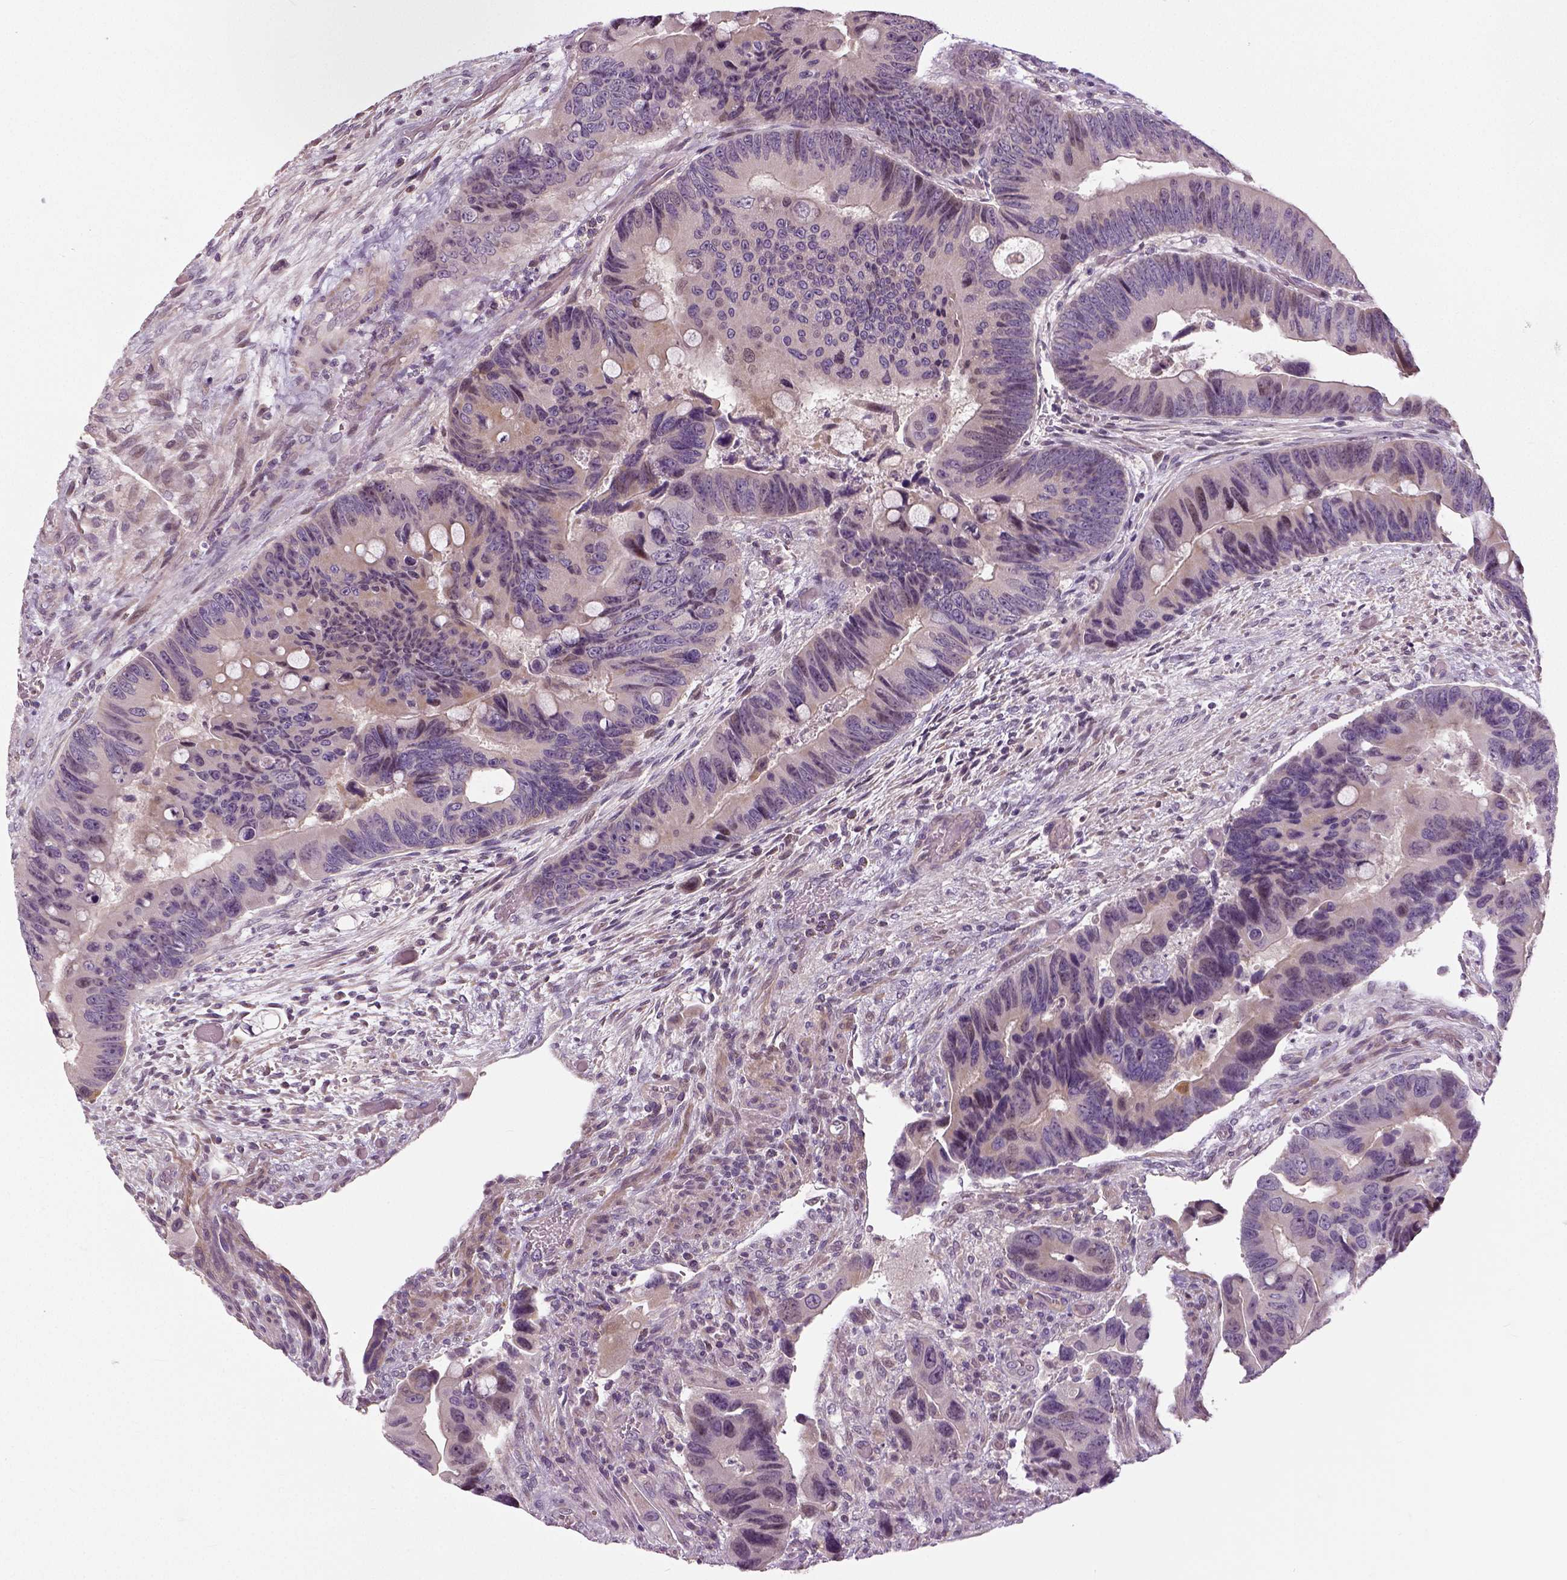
{"staining": {"intensity": "negative", "quantity": "none", "location": "none"}, "tissue": "colorectal cancer", "cell_type": "Tumor cells", "image_type": "cancer", "snomed": [{"axis": "morphology", "description": "Adenocarcinoma, NOS"}, {"axis": "topography", "description": "Rectum"}], "caption": "Adenocarcinoma (colorectal) was stained to show a protein in brown. There is no significant positivity in tumor cells. The staining was performed using DAB (3,3'-diaminobenzidine) to visualize the protein expression in brown, while the nuclei were stained in blue with hematoxylin (Magnification: 20x).", "gene": "NECAB1", "patient": {"sex": "male", "age": 63}}